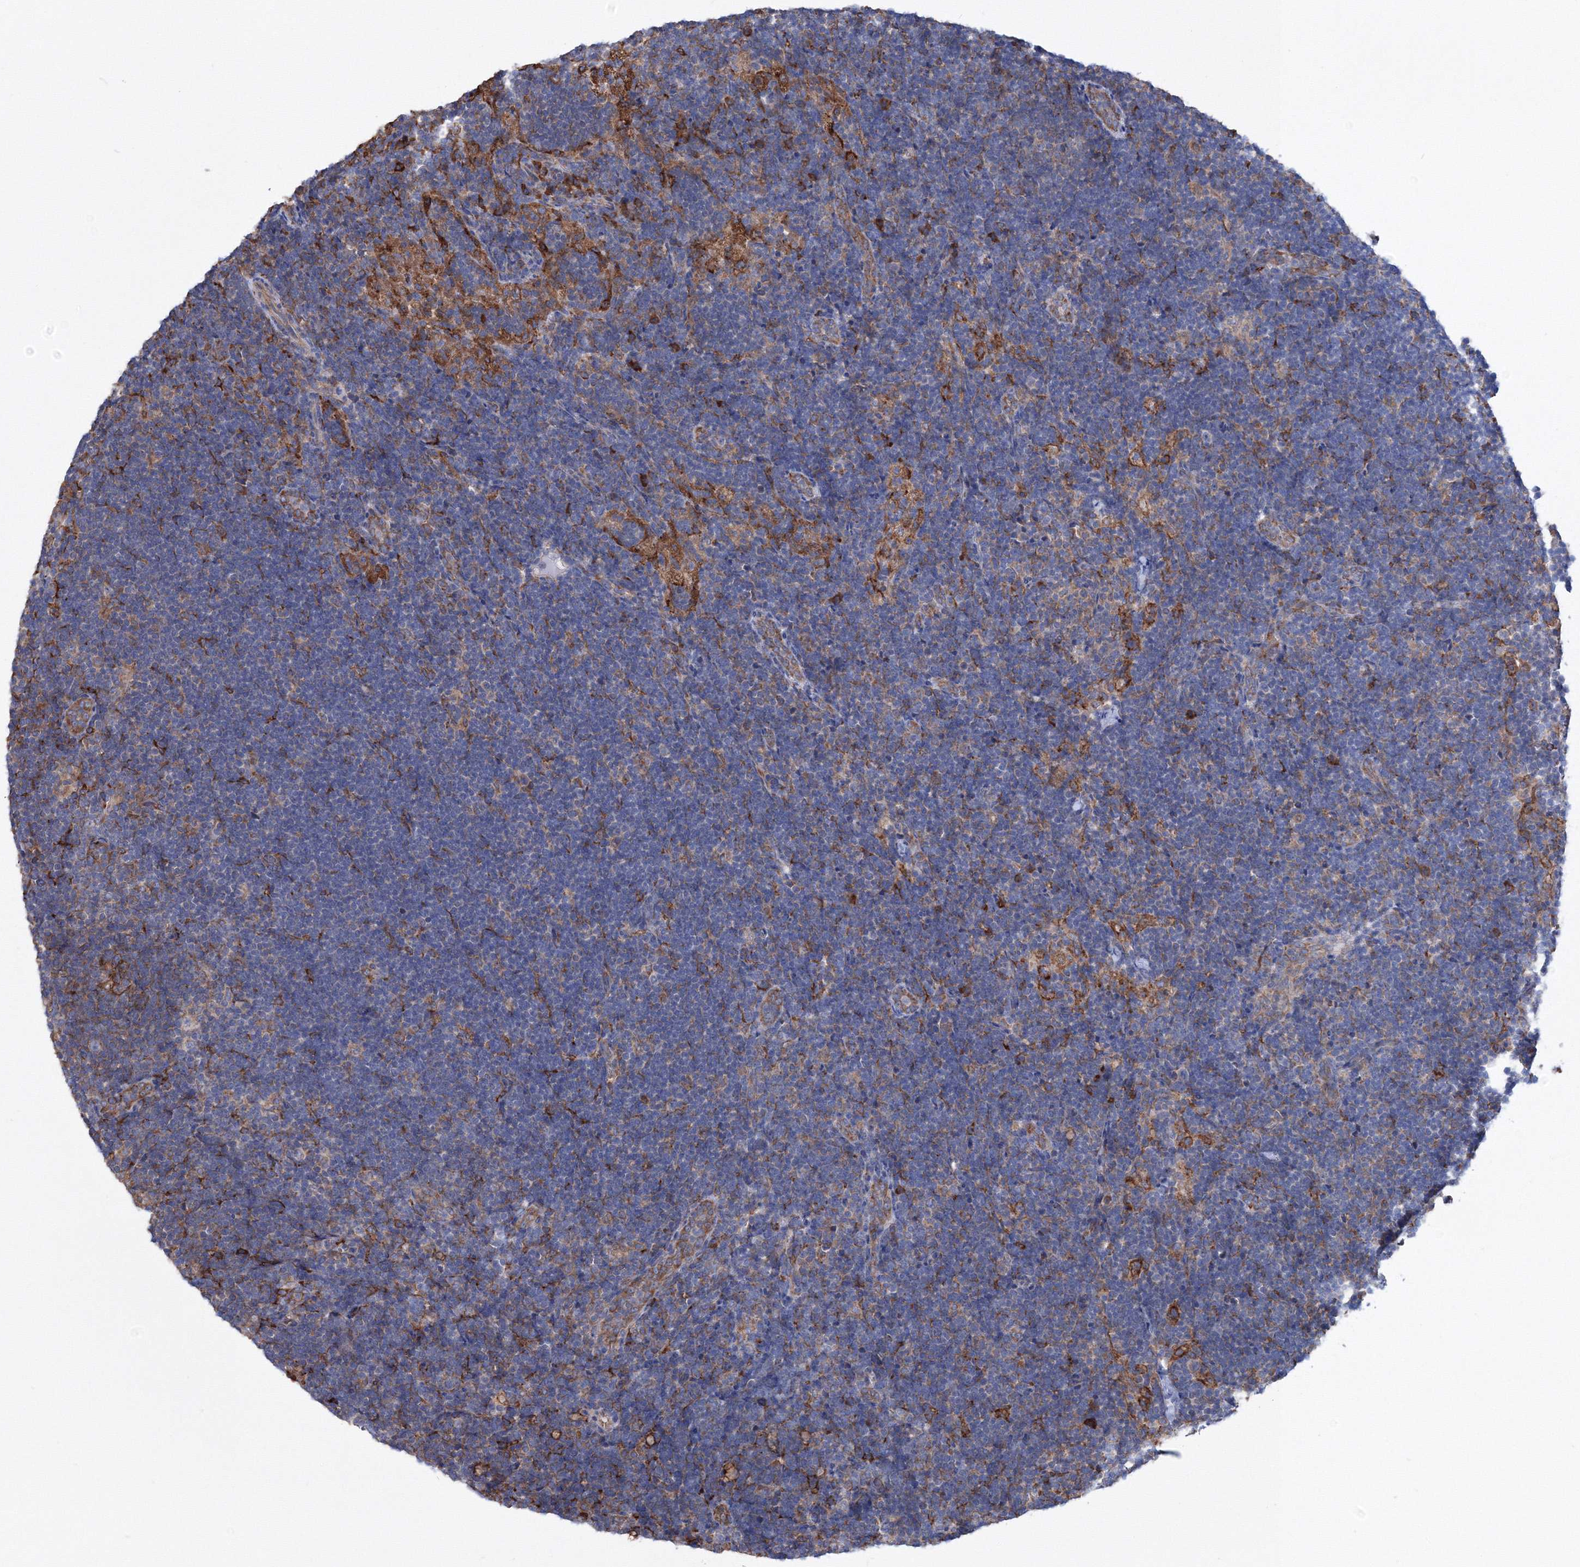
{"staining": {"intensity": "moderate", "quantity": "<25%", "location": "cytoplasmic/membranous"}, "tissue": "lymph node", "cell_type": "Germinal center cells", "image_type": "normal", "snomed": [{"axis": "morphology", "description": "Normal tissue, NOS"}, {"axis": "topography", "description": "Lymph node"}], "caption": "DAB (3,3'-diaminobenzidine) immunohistochemical staining of unremarkable lymph node demonstrates moderate cytoplasmic/membranous protein positivity in approximately <25% of germinal center cells. The protein is stained brown, and the nuclei are stained in blue (DAB (3,3'-diaminobenzidine) IHC with brightfield microscopy, high magnification).", "gene": "VPS8", "patient": {"sex": "female", "age": 22}}